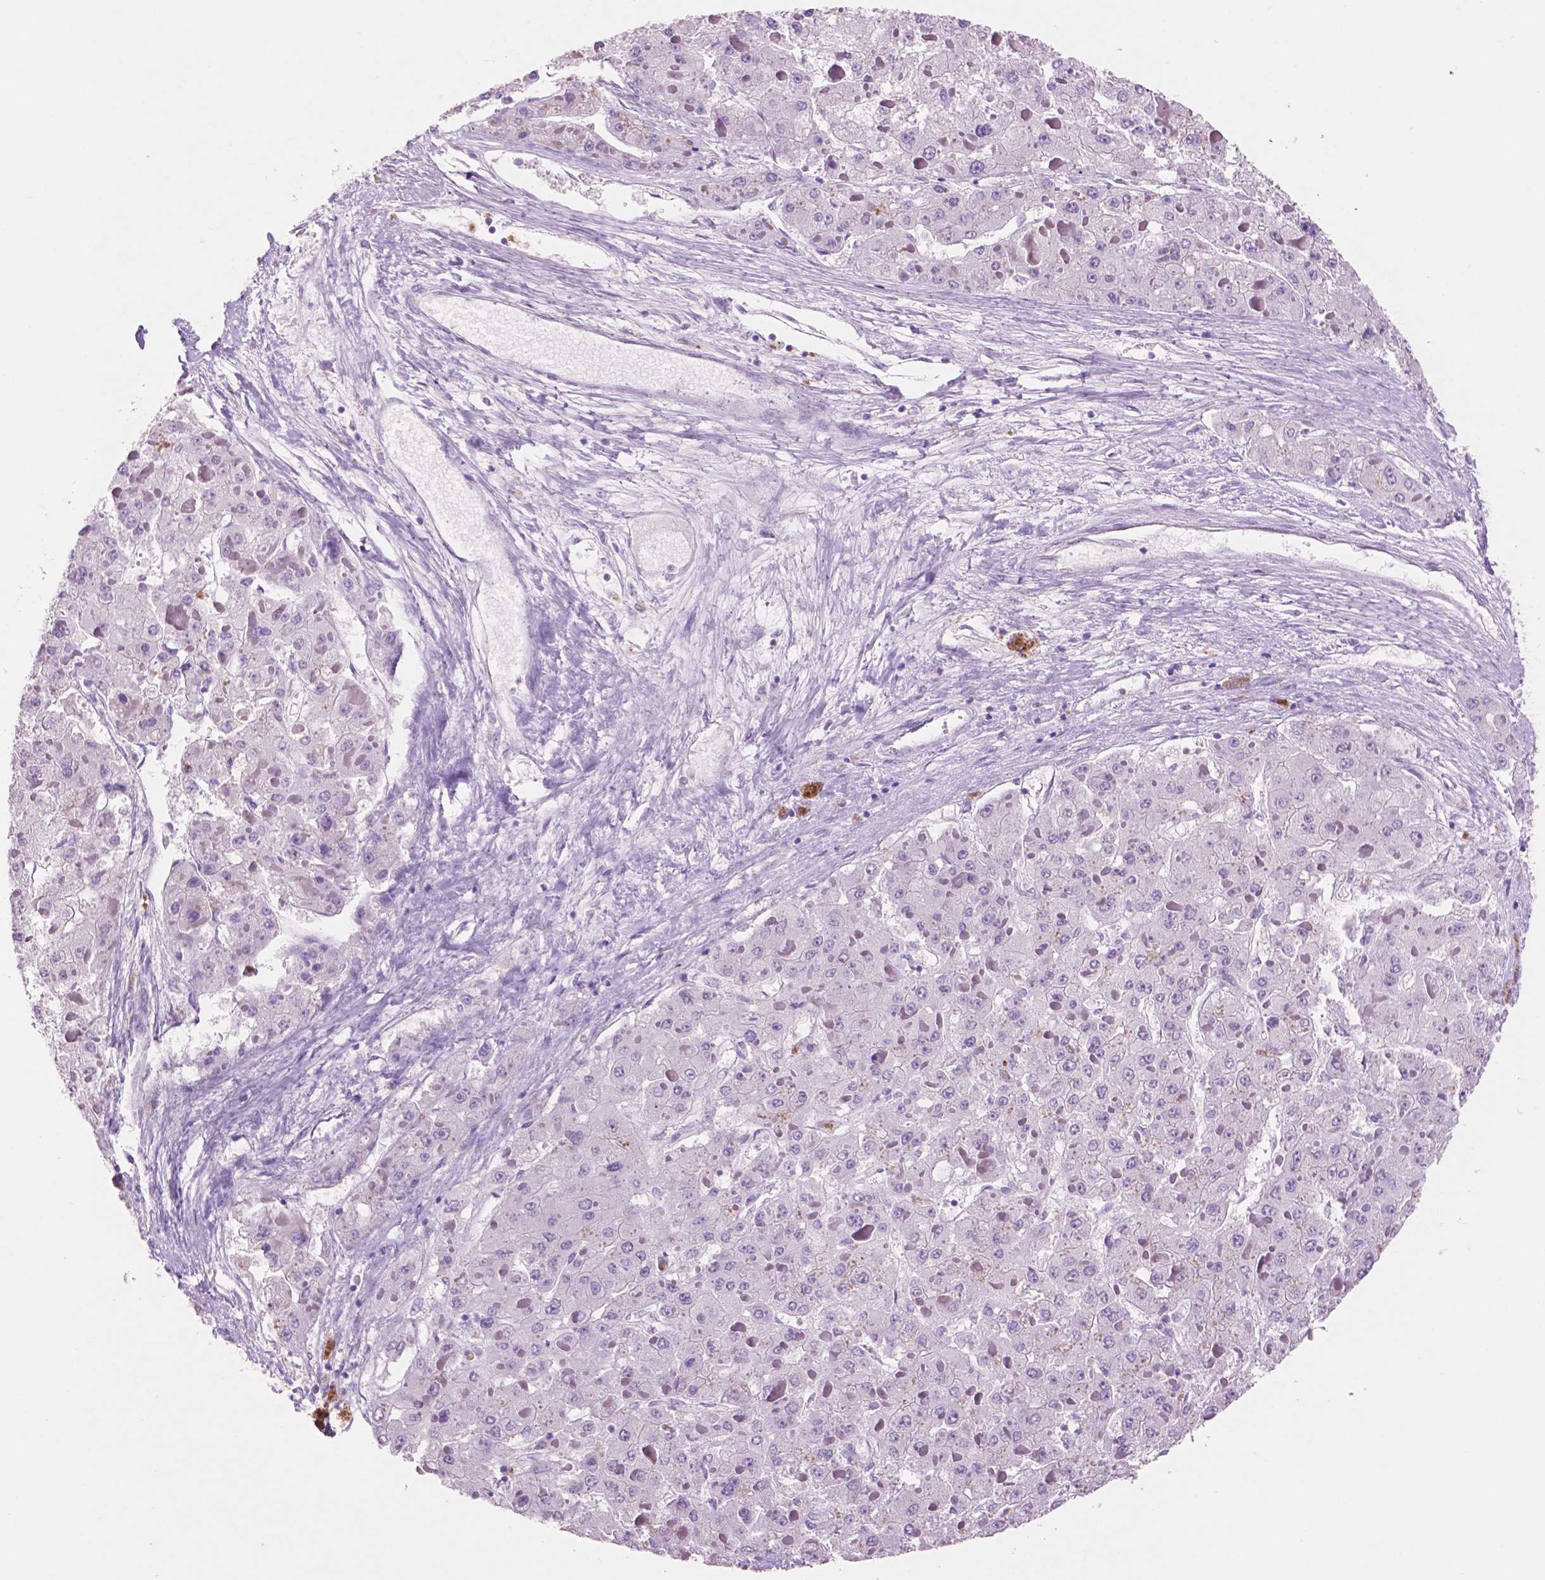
{"staining": {"intensity": "negative", "quantity": "none", "location": "none"}, "tissue": "liver cancer", "cell_type": "Tumor cells", "image_type": "cancer", "snomed": [{"axis": "morphology", "description": "Carcinoma, Hepatocellular, NOS"}, {"axis": "topography", "description": "Liver"}], "caption": "Human liver cancer (hepatocellular carcinoma) stained for a protein using IHC reveals no positivity in tumor cells.", "gene": "IDO1", "patient": {"sex": "female", "age": 73}}